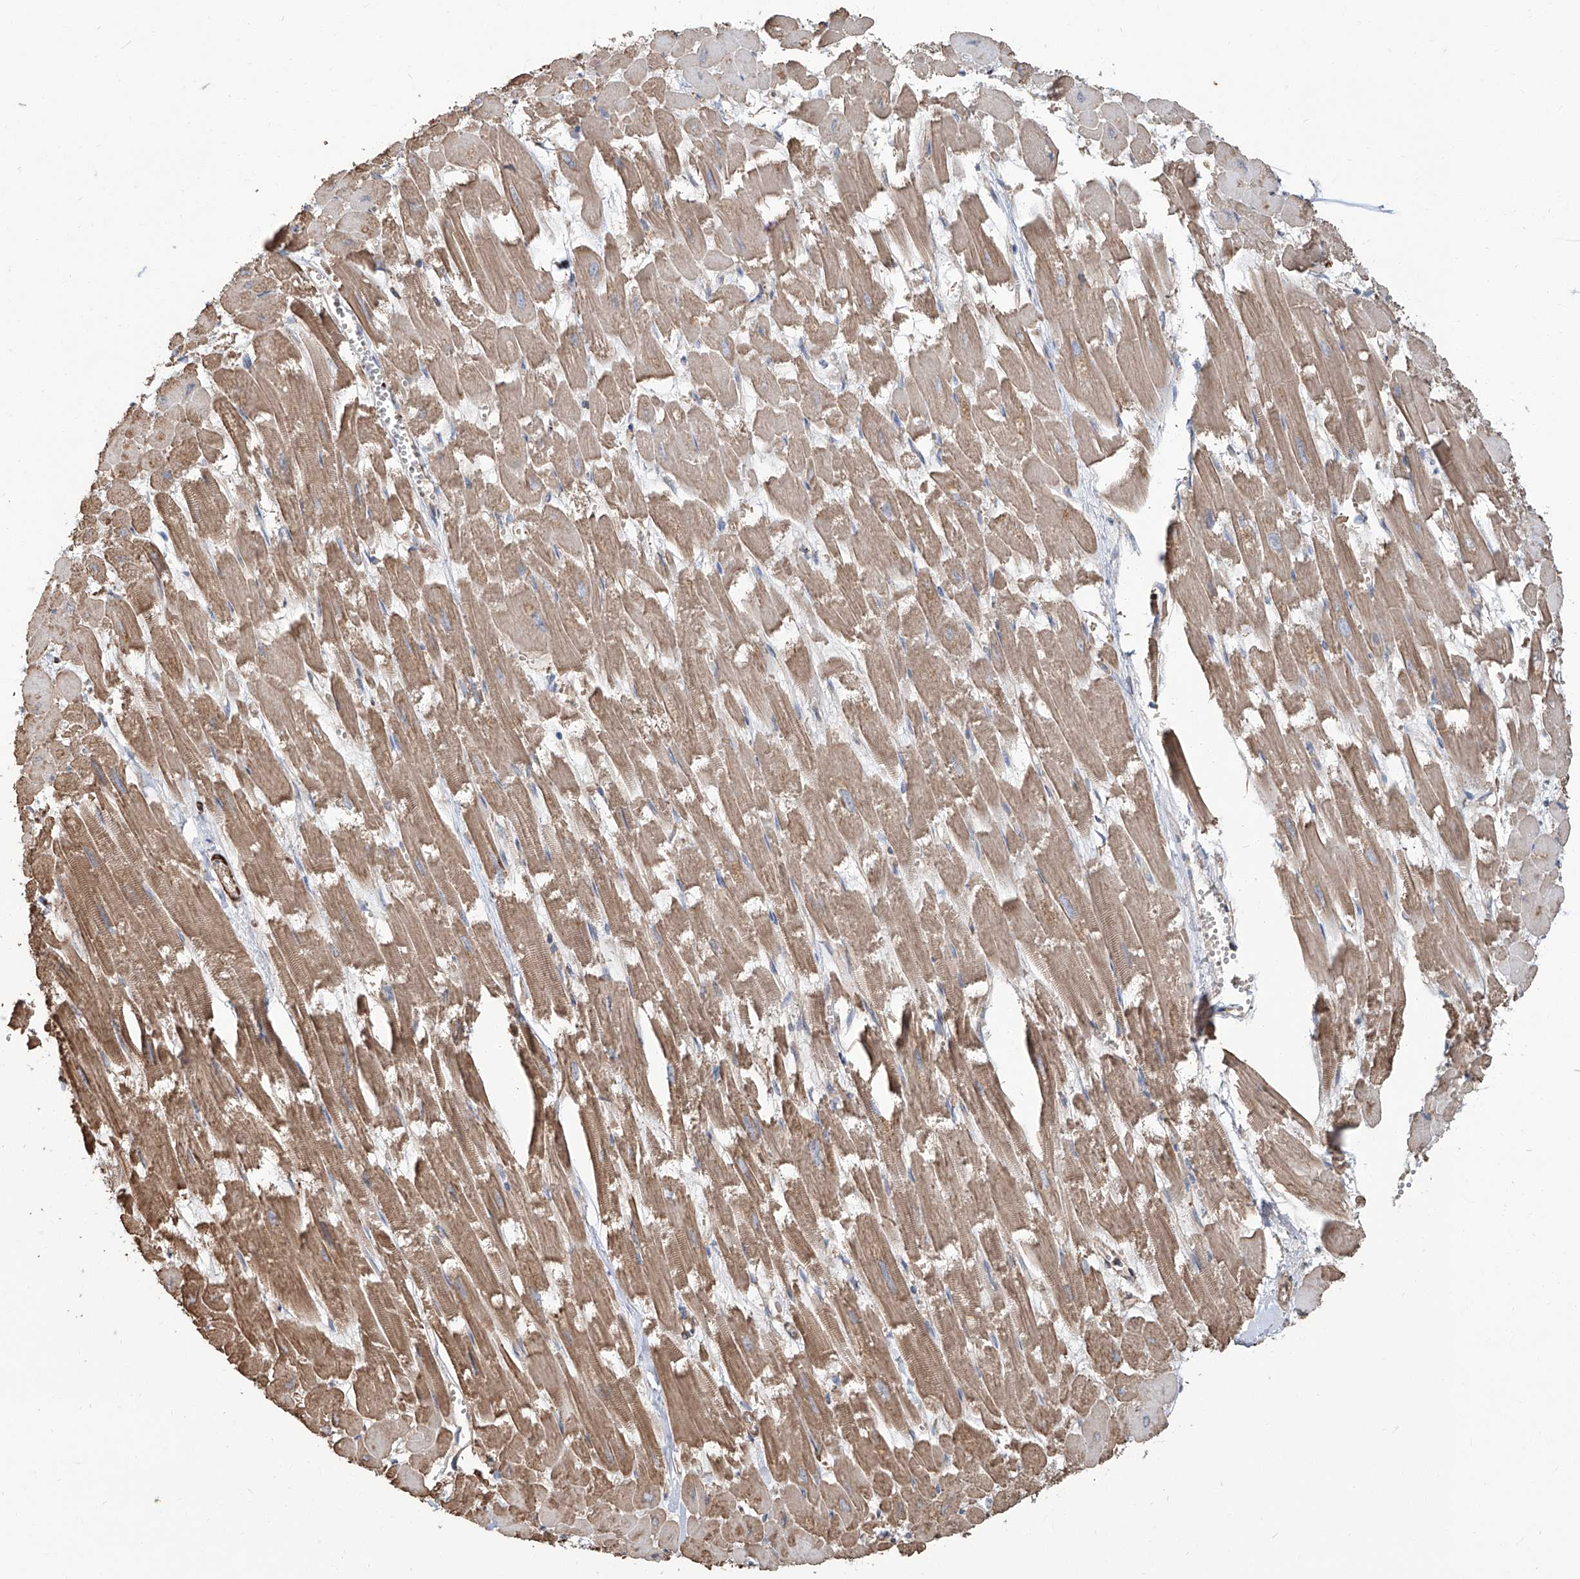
{"staining": {"intensity": "moderate", "quantity": ">75%", "location": "cytoplasmic/membranous"}, "tissue": "heart muscle", "cell_type": "Cardiomyocytes", "image_type": "normal", "snomed": [{"axis": "morphology", "description": "Normal tissue, NOS"}, {"axis": "topography", "description": "Heart"}], "caption": "The histopathology image demonstrates a brown stain indicating the presence of a protein in the cytoplasmic/membranous of cardiomyocytes in heart muscle. Using DAB (brown) and hematoxylin (blue) stains, captured at high magnification using brightfield microscopy.", "gene": "PIEZO2", "patient": {"sex": "male", "age": 54}}